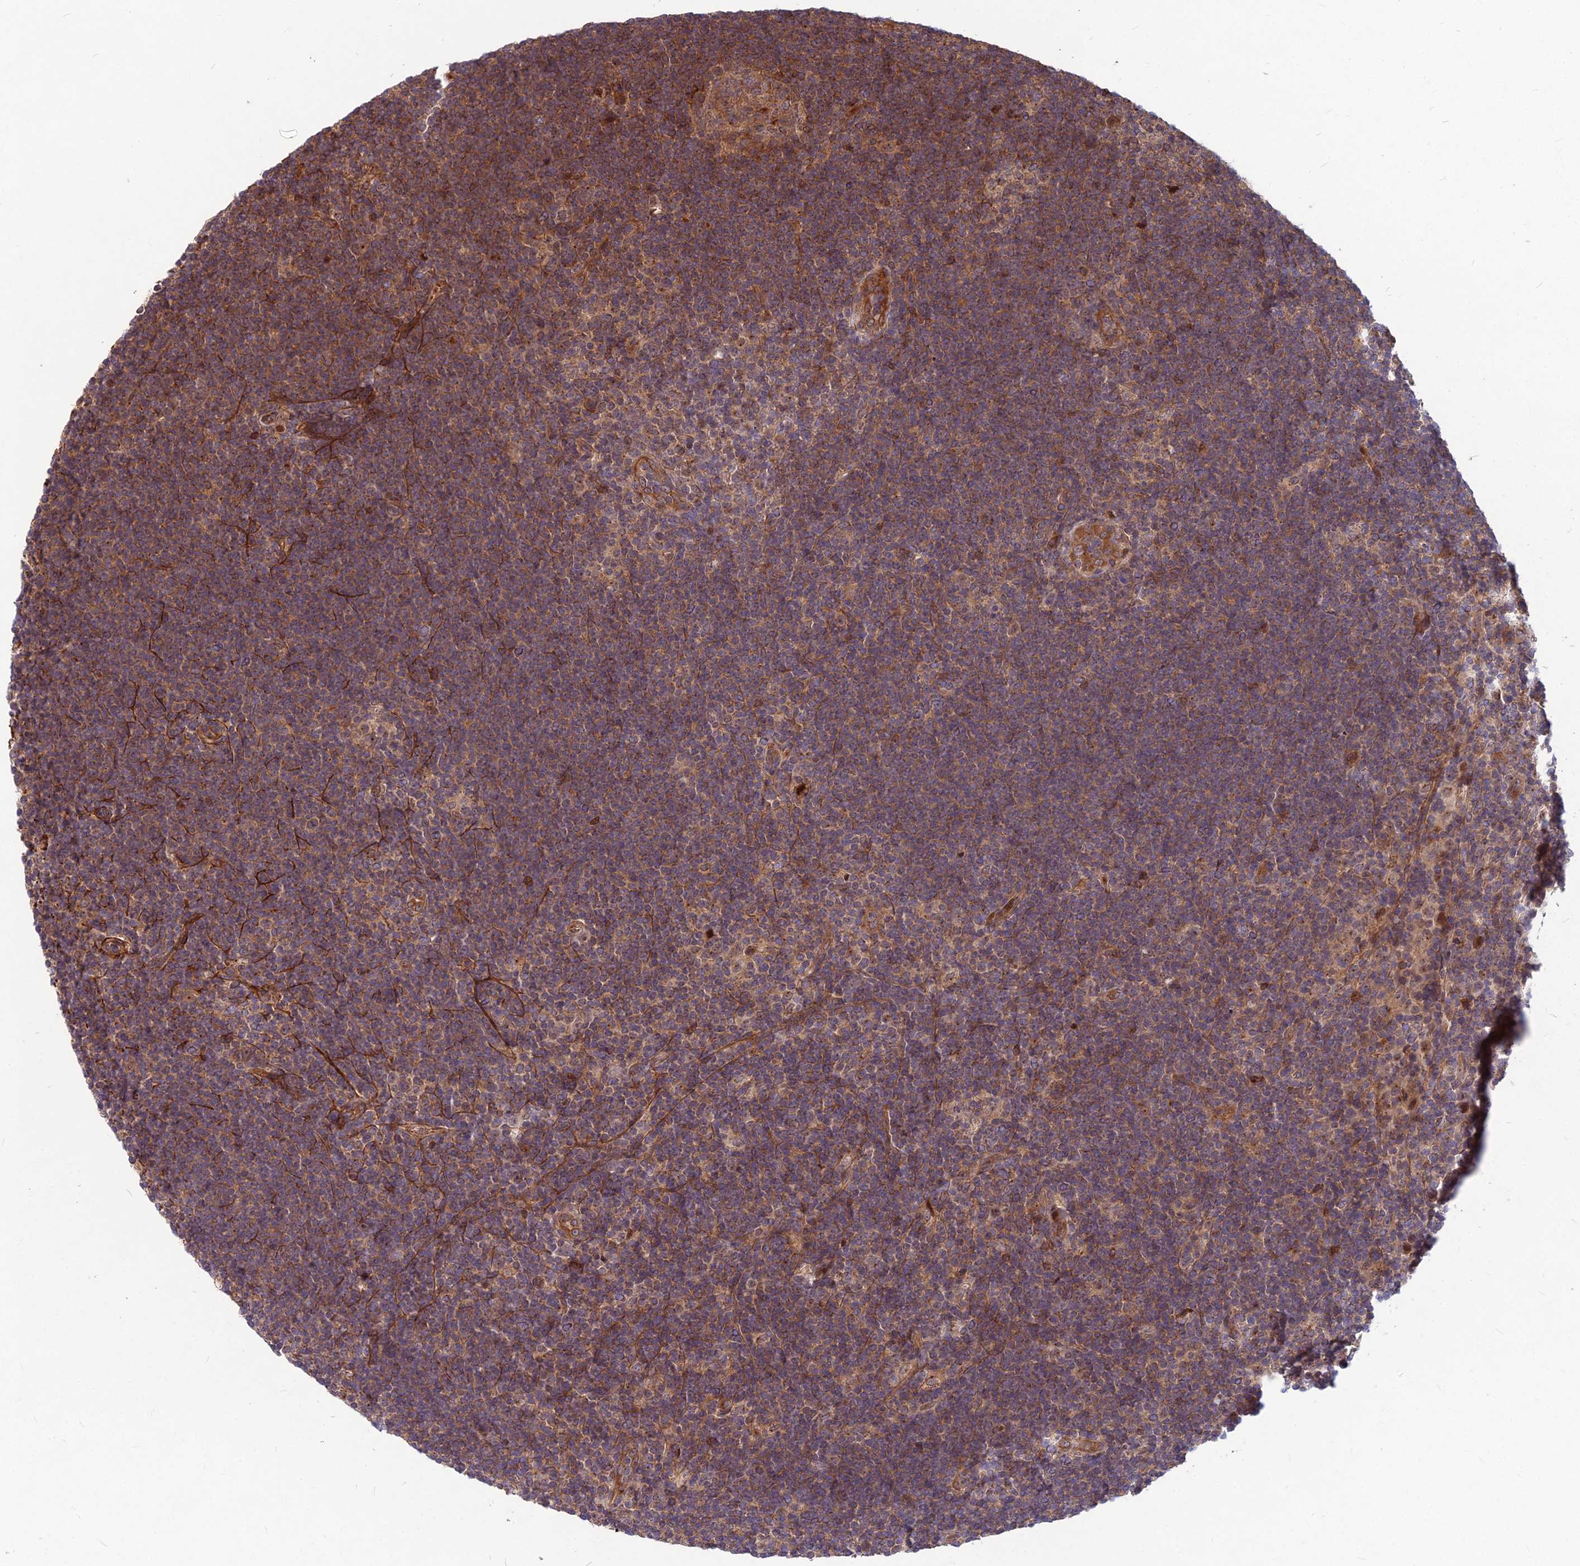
{"staining": {"intensity": "weak", "quantity": ">75%", "location": "cytoplasmic/membranous"}, "tissue": "lymphoma", "cell_type": "Tumor cells", "image_type": "cancer", "snomed": [{"axis": "morphology", "description": "Hodgkin's disease, NOS"}, {"axis": "topography", "description": "Lymph node"}], "caption": "About >75% of tumor cells in lymphoma demonstrate weak cytoplasmic/membranous protein expression as visualized by brown immunohistochemical staining.", "gene": "MFSD8", "patient": {"sex": "female", "age": 57}}